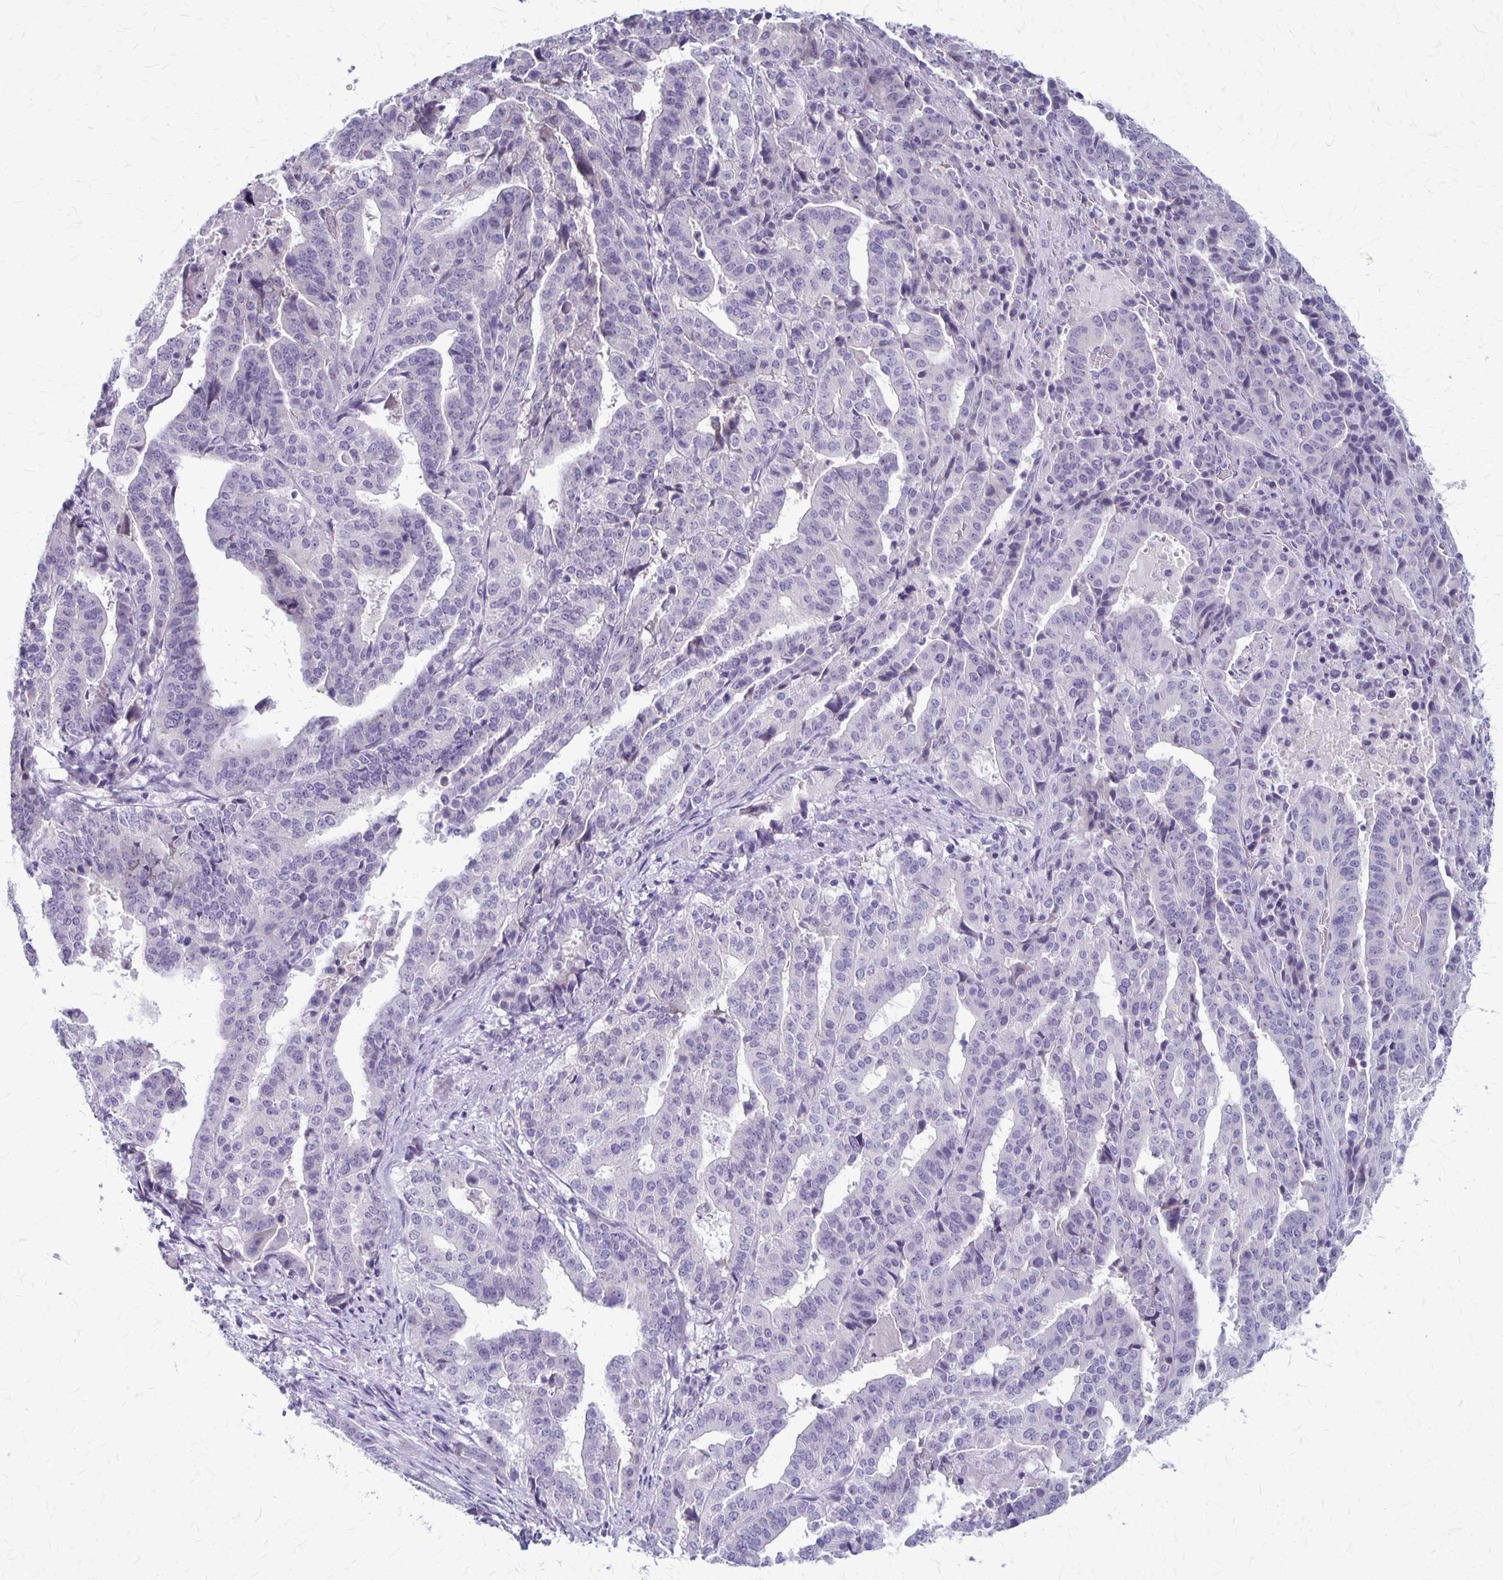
{"staining": {"intensity": "negative", "quantity": "none", "location": "none"}, "tissue": "stomach cancer", "cell_type": "Tumor cells", "image_type": "cancer", "snomed": [{"axis": "morphology", "description": "Adenocarcinoma, NOS"}, {"axis": "topography", "description": "Stomach"}], "caption": "Human stomach adenocarcinoma stained for a protein using immunohistochemistry (IHC) reveals no expression in tumor cells.", "gene": "PLXNB3", "patient": {"sex": "male", "age": 48}}